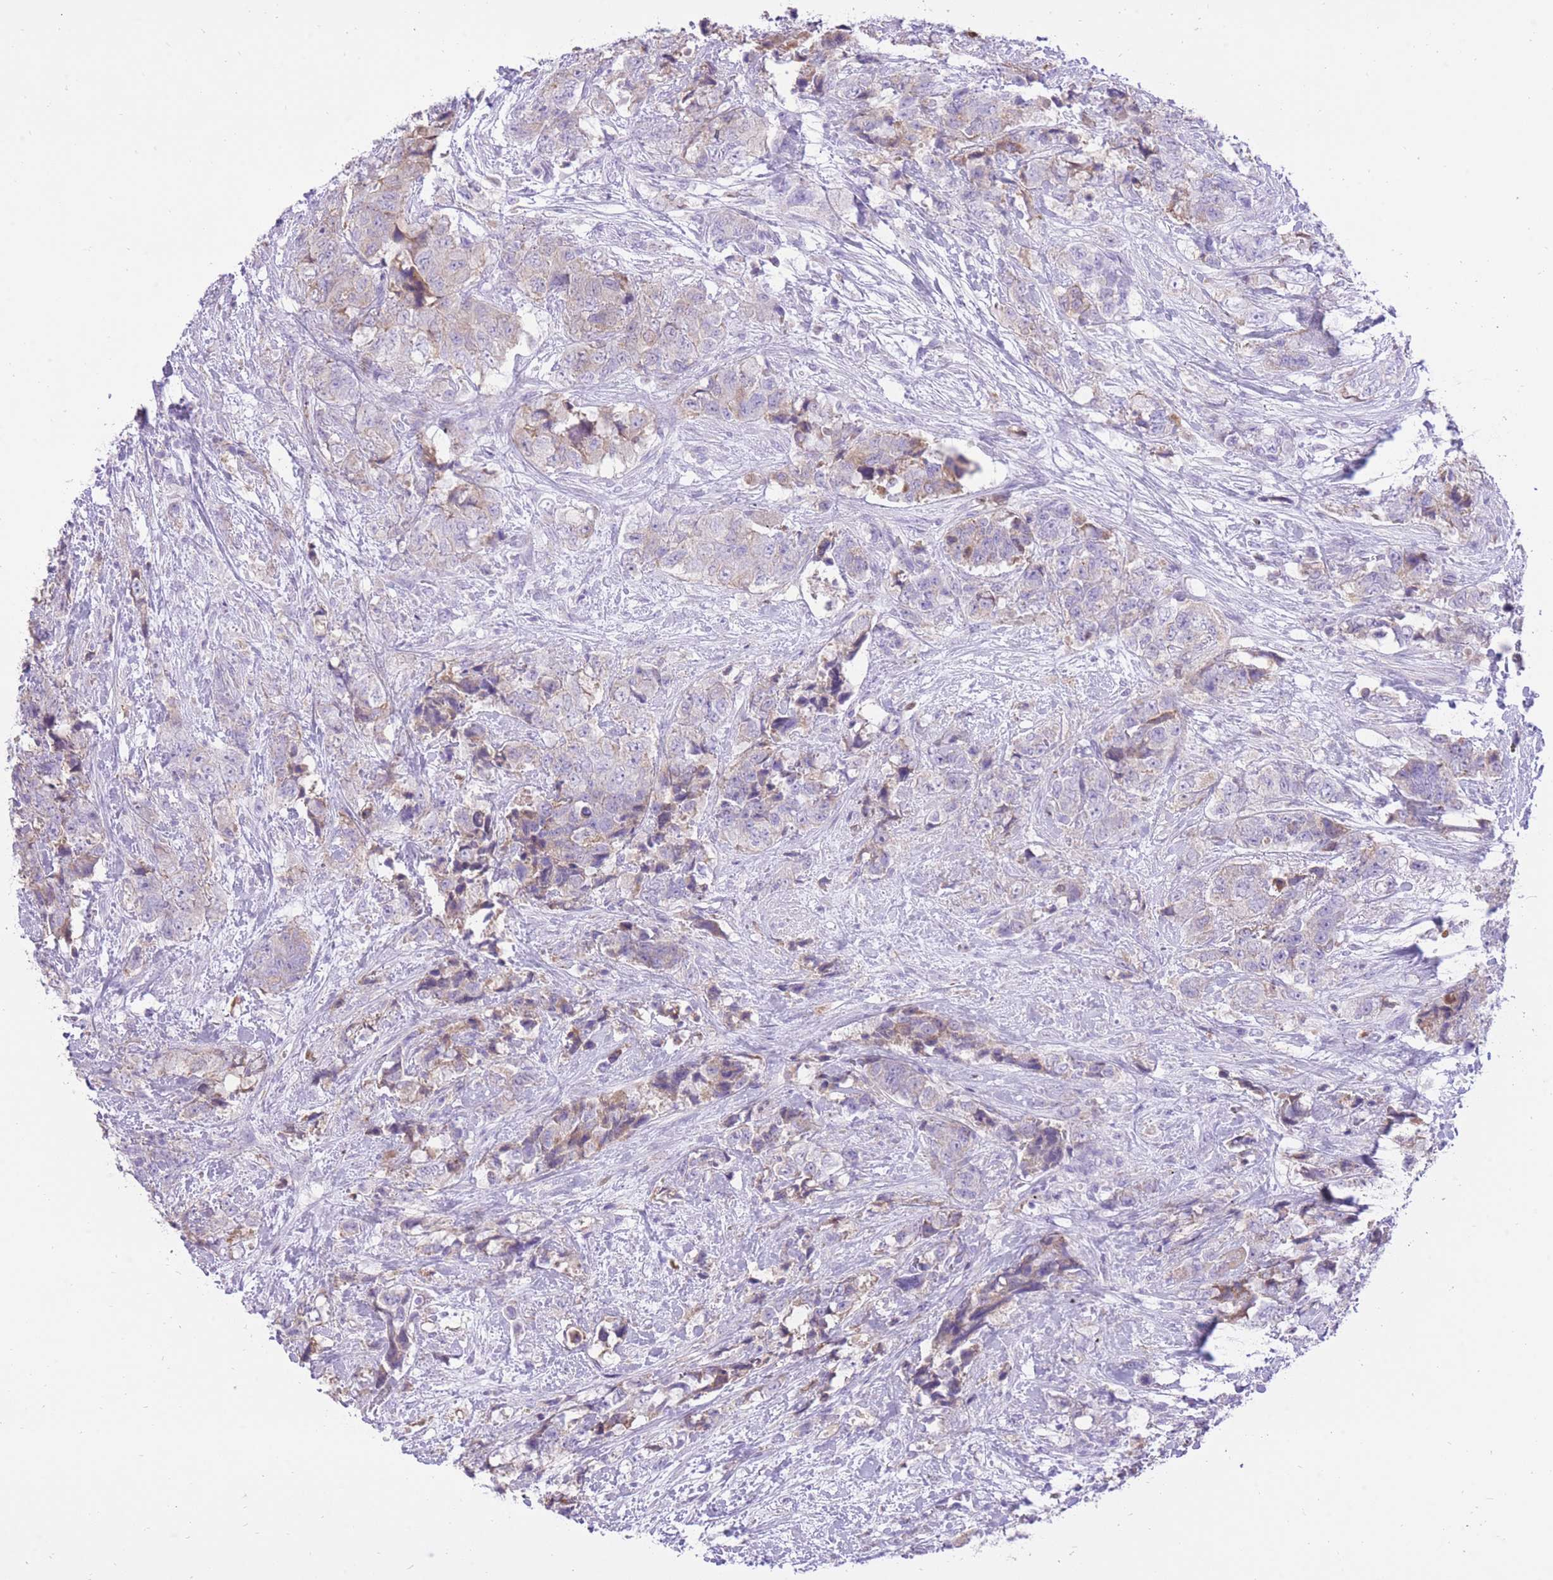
{"staining": {"intensity": "weak", "quantity": "<25%", "location": "cytoplasmic/membranous"}, "tissue": "urothelial cancer", "cell_type": "Tumor cells", "image_type": "cancer", "snomed": [{"axis": "morphology", "description": "Urothelial carcinoma, High grade"}, {"axis": "topography", "description": "Urinary bladder"}], "caption": "There is no significant positivity in tumor cells of urothelial cancer.", "gene": "SLC4A4", "patient": {"sex": "female", "age": 78}}